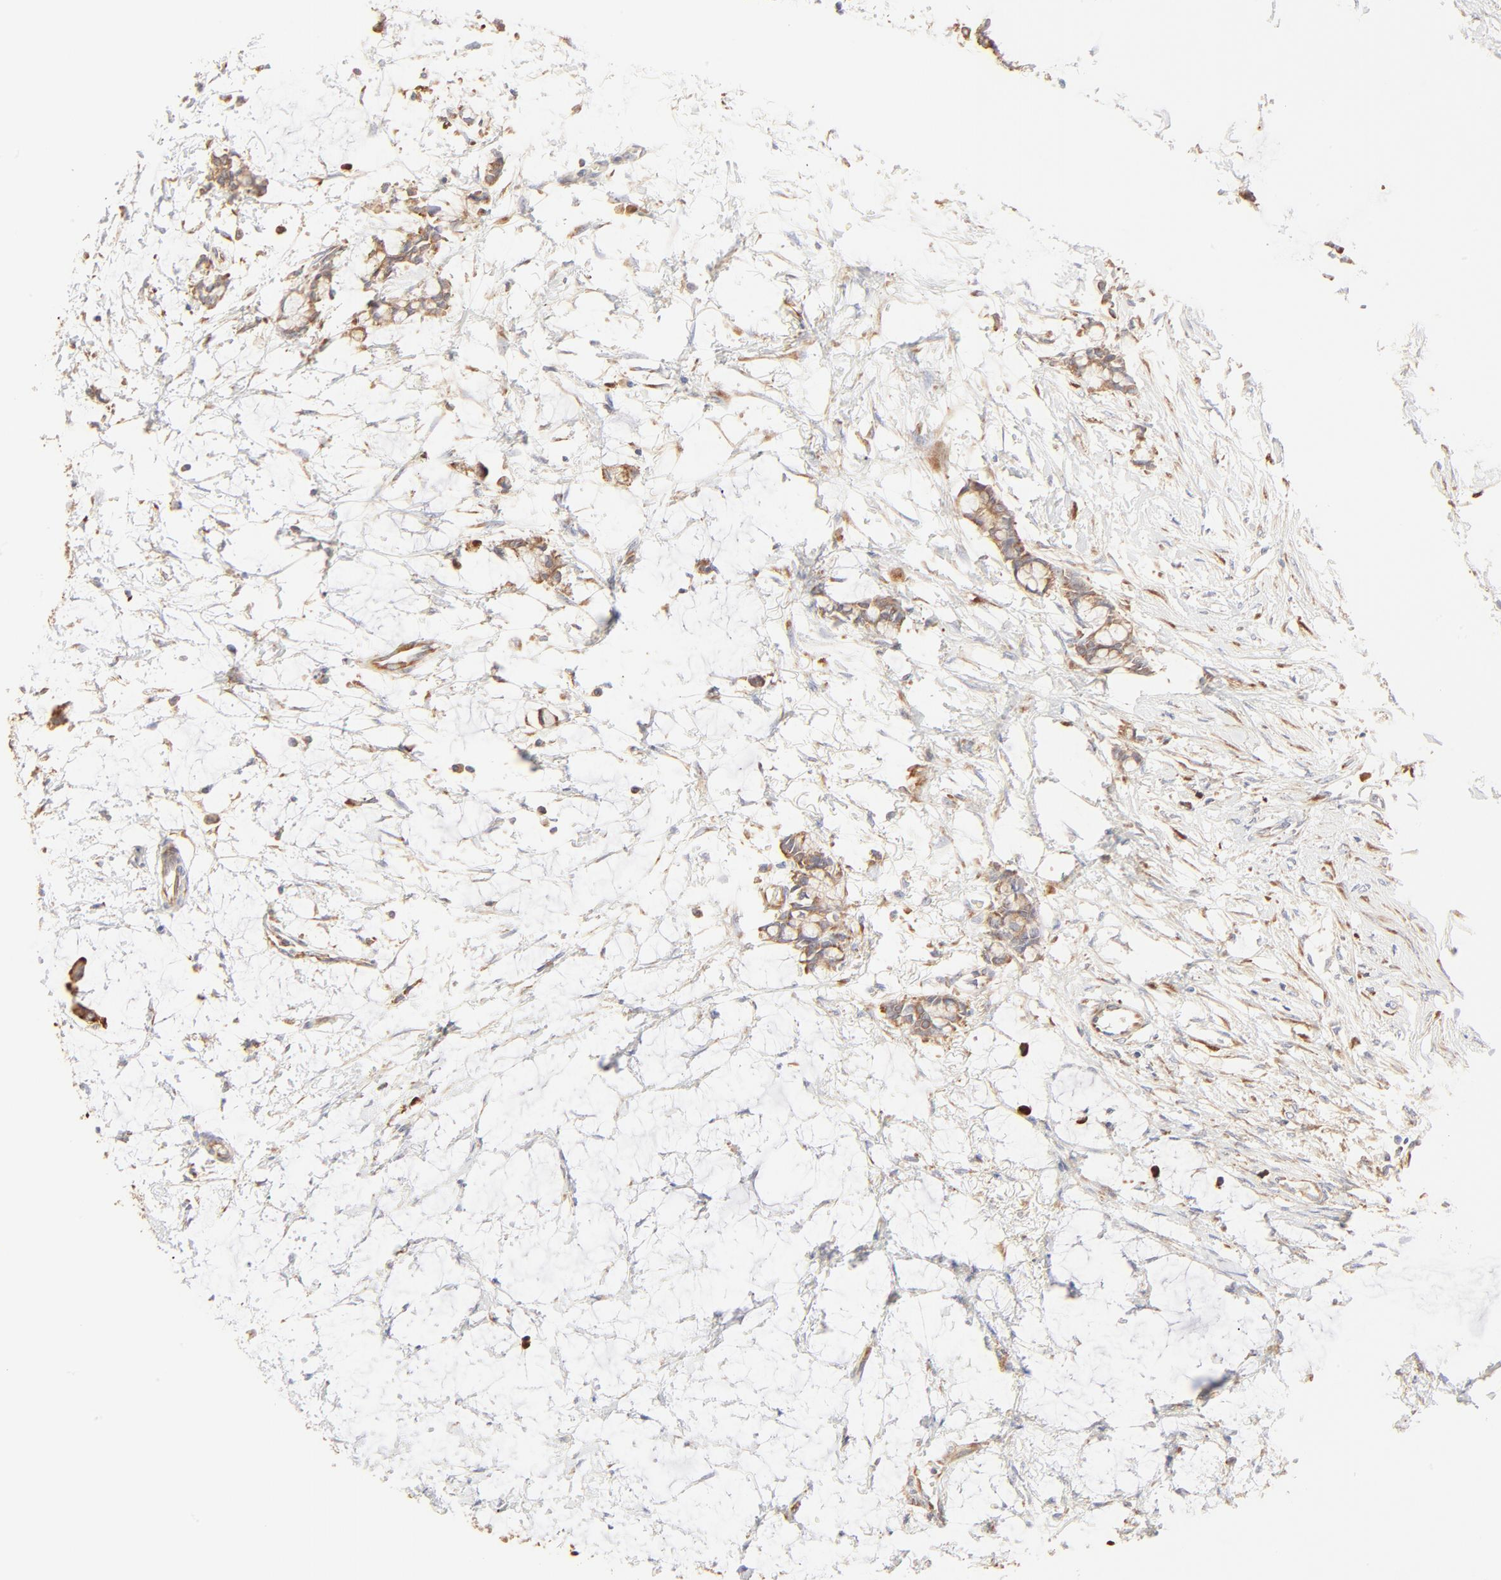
{"staining": {"intensity": "weak", "quantity": ">75%", "location": "cytoplasmic/membranous"}, "tissue": "colorectal cancer", "cell_type": "Tumor cells", "image_type": "cancer", "snomed": [{"axis": "morphology", "description": "Normal tissue, NOS"}, {"axis": "morphology", "description": "Adenocarcinoma, NOS"}, {"axis": "topography", "description": "Colon"}, {"axis": "topography", "description": "Peripheral nerve tissue"}], "caption": "Brown immunohistochemical staining in human colorectal cancer exhibits weak cytoplasmic/membranous expression in about >75% of tumor cells. The staining was performed using DAB (3,3'-diaminobenzidine), with brown indicating positive protein expression. Nuclei are stained blue with hematoxylin.", "gene": "RPS20", "patient": {"sex": "male", "age": 14}}